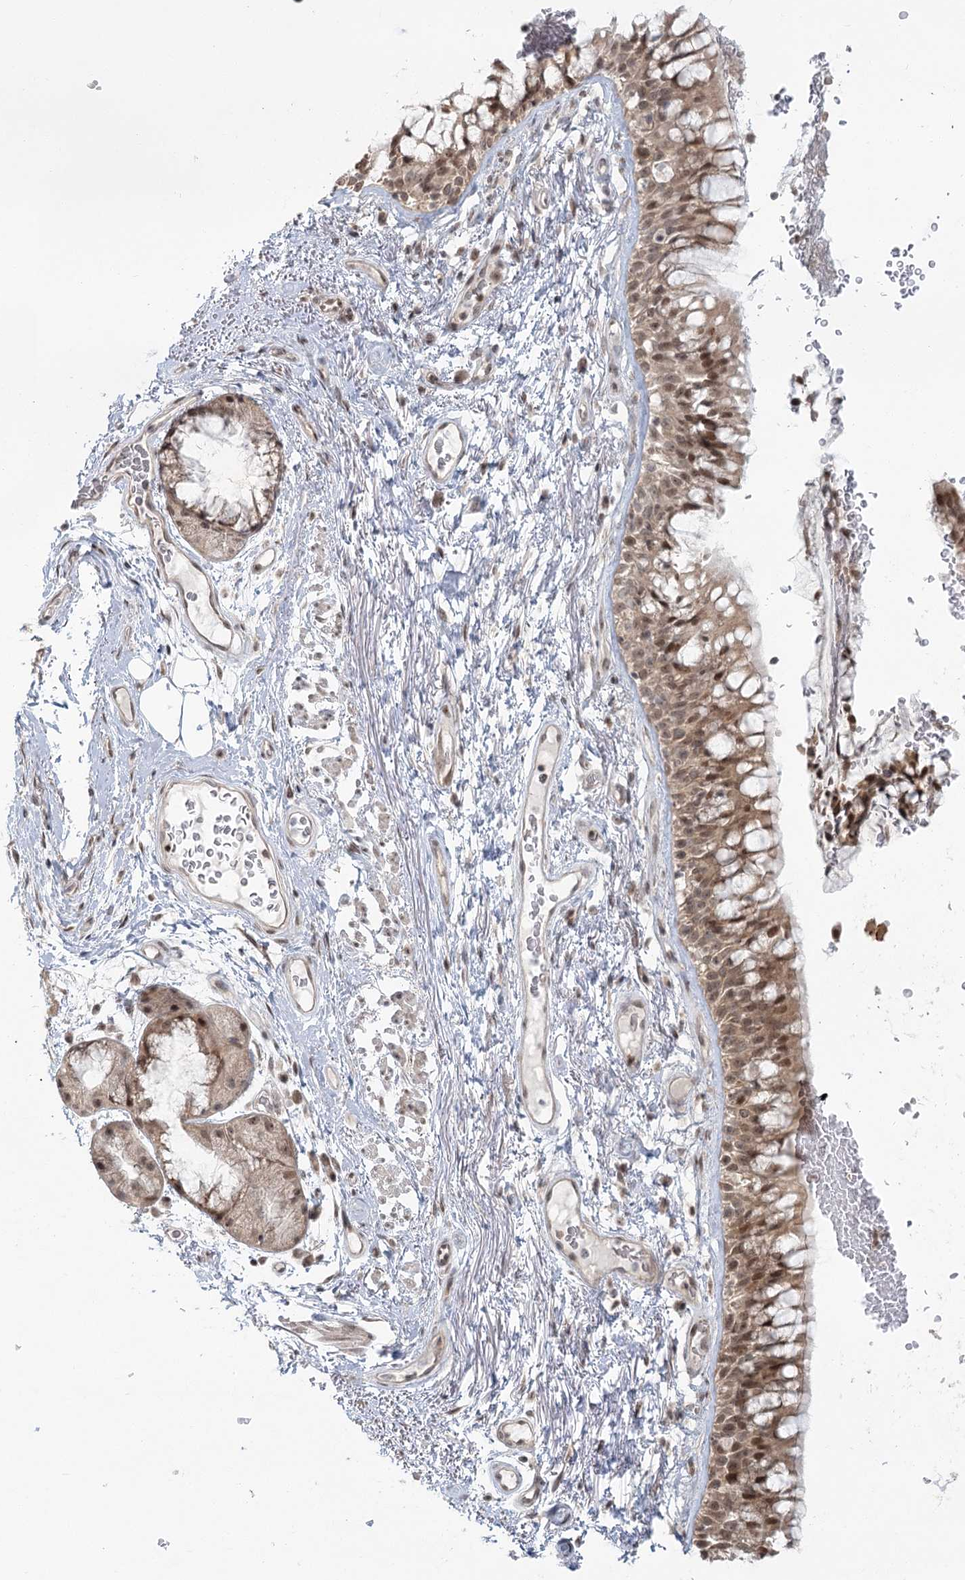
{"staining": {"intensity": "moderate", "quantity": ">75%", "location": "cytoplasmic/membranous,nuclear"}, "tissue": "bronchus", "cell_type": "Respiratory epithelial cells", "image_type": "normal", "snomed": [{"axis": "morphology", "description": "Normal tissue, NOS"}, {"axis": "topography", "description": "Cartilage tissue"}, {"axis": "topography", "description": "Bronchus"}], "caption": "Benign bronchus displays moderate cytoplasmic/membranous,nuclear expression in about >75% of respiratory epithelial cells.", "gene": "R3HCC1L", "patient": {"sex": "female", "age": 73}}